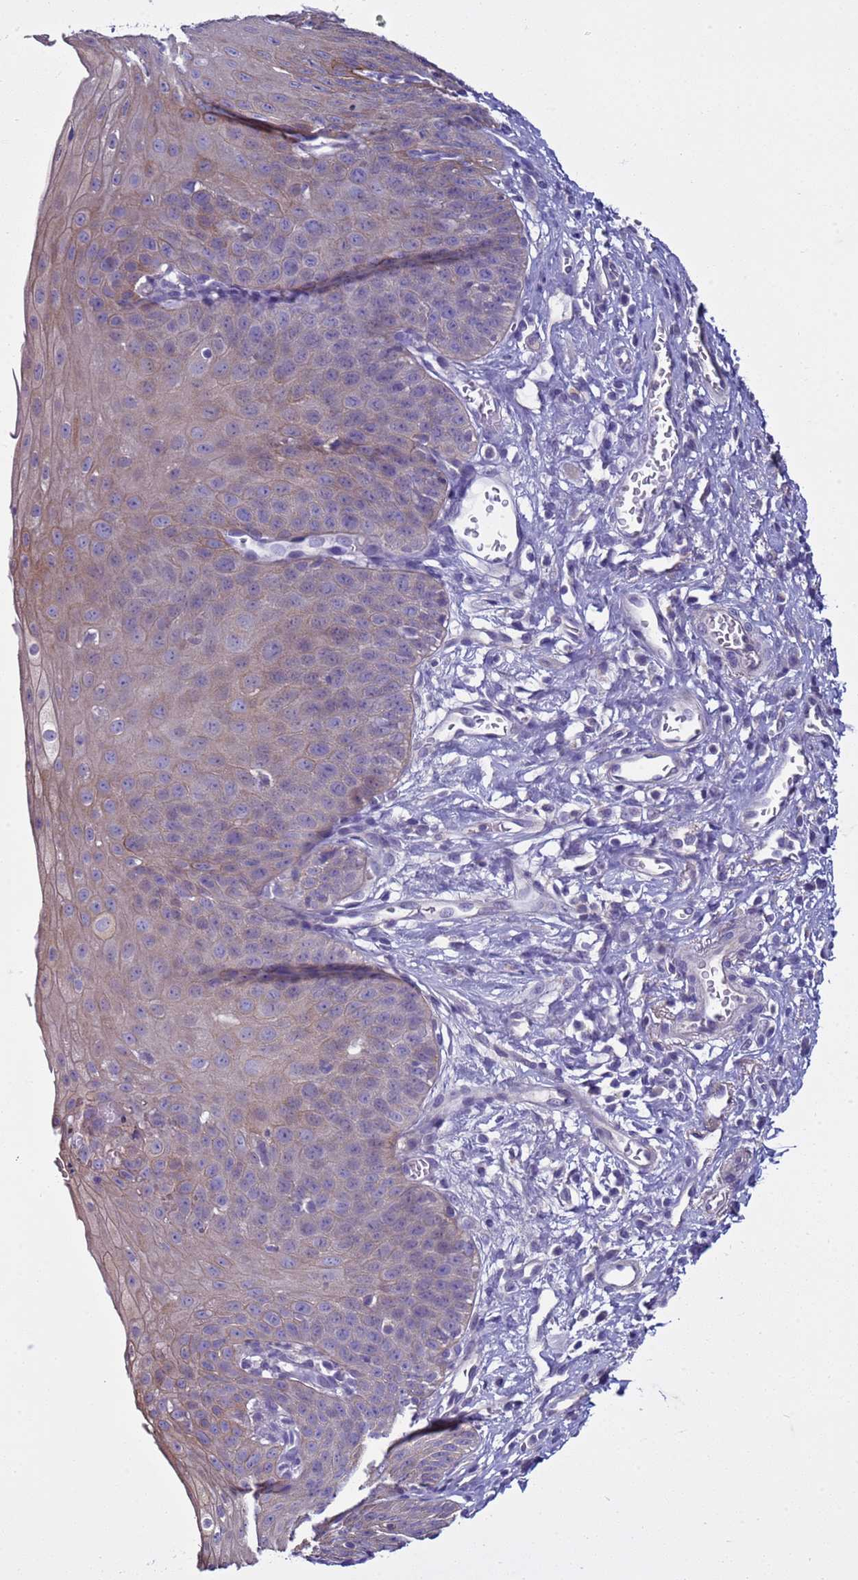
{"staining": {"intensity": "moderate", "quantity": "25%-75%", "location": "cytoplasmic/membranous"}, "tissue": "esophagus", "cell_type": "Squamous epithelial cells", "image_type": "normal", "snomed": [{"axis": "morphology", "description": "Normal tissue, NOS"}, {"axis": "topography", "description": "Esophagus"}], "caption": "Brown immunohistochemical staining in benign esophagus reveals moderate cytoplasmic/membranous staining in approximately 25%-75% of squamous epithelial cells.", "gene": "TRIM51G", "patient": {"sex": "male", "age": 71}}